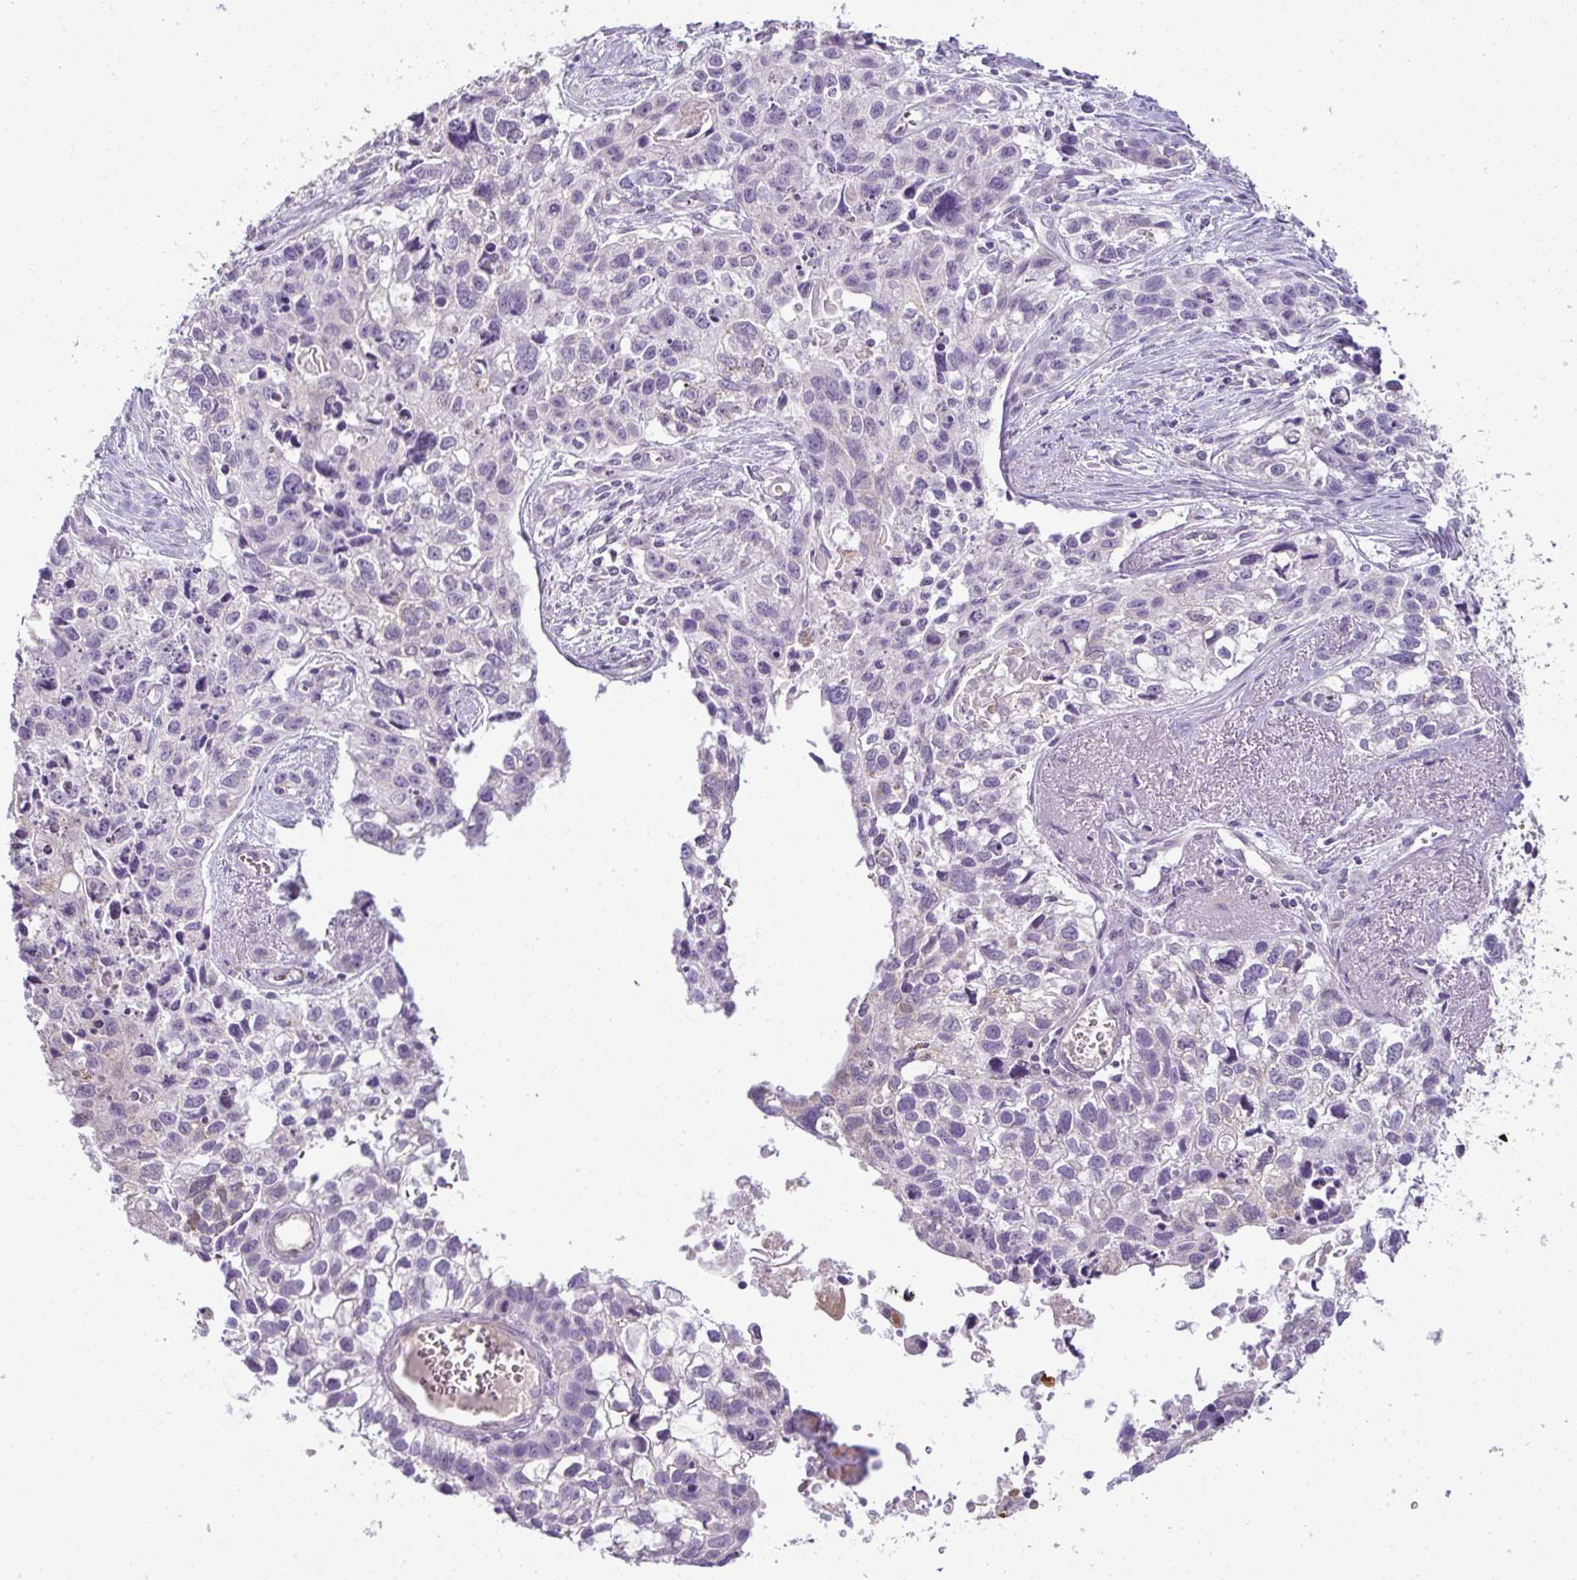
{"staining": {"intensity": "negative", "quantity": "none", "location": "none"}, "tissue": "lung cancer", "cell_type": "Tumor cells", "image_type": "cancer", "snomed": [{"axis": "morphology", "description": "Squamous cell carcinoma, NOS"}, {"axis": "topography", "description": "Lung"}], "caption": "The micrograph demonstrates no significant expression in tumor cells of squamous cell carcinoma (lung).", "gene": "CMPK1", "patient": {"sex": "male", "age": 74}}